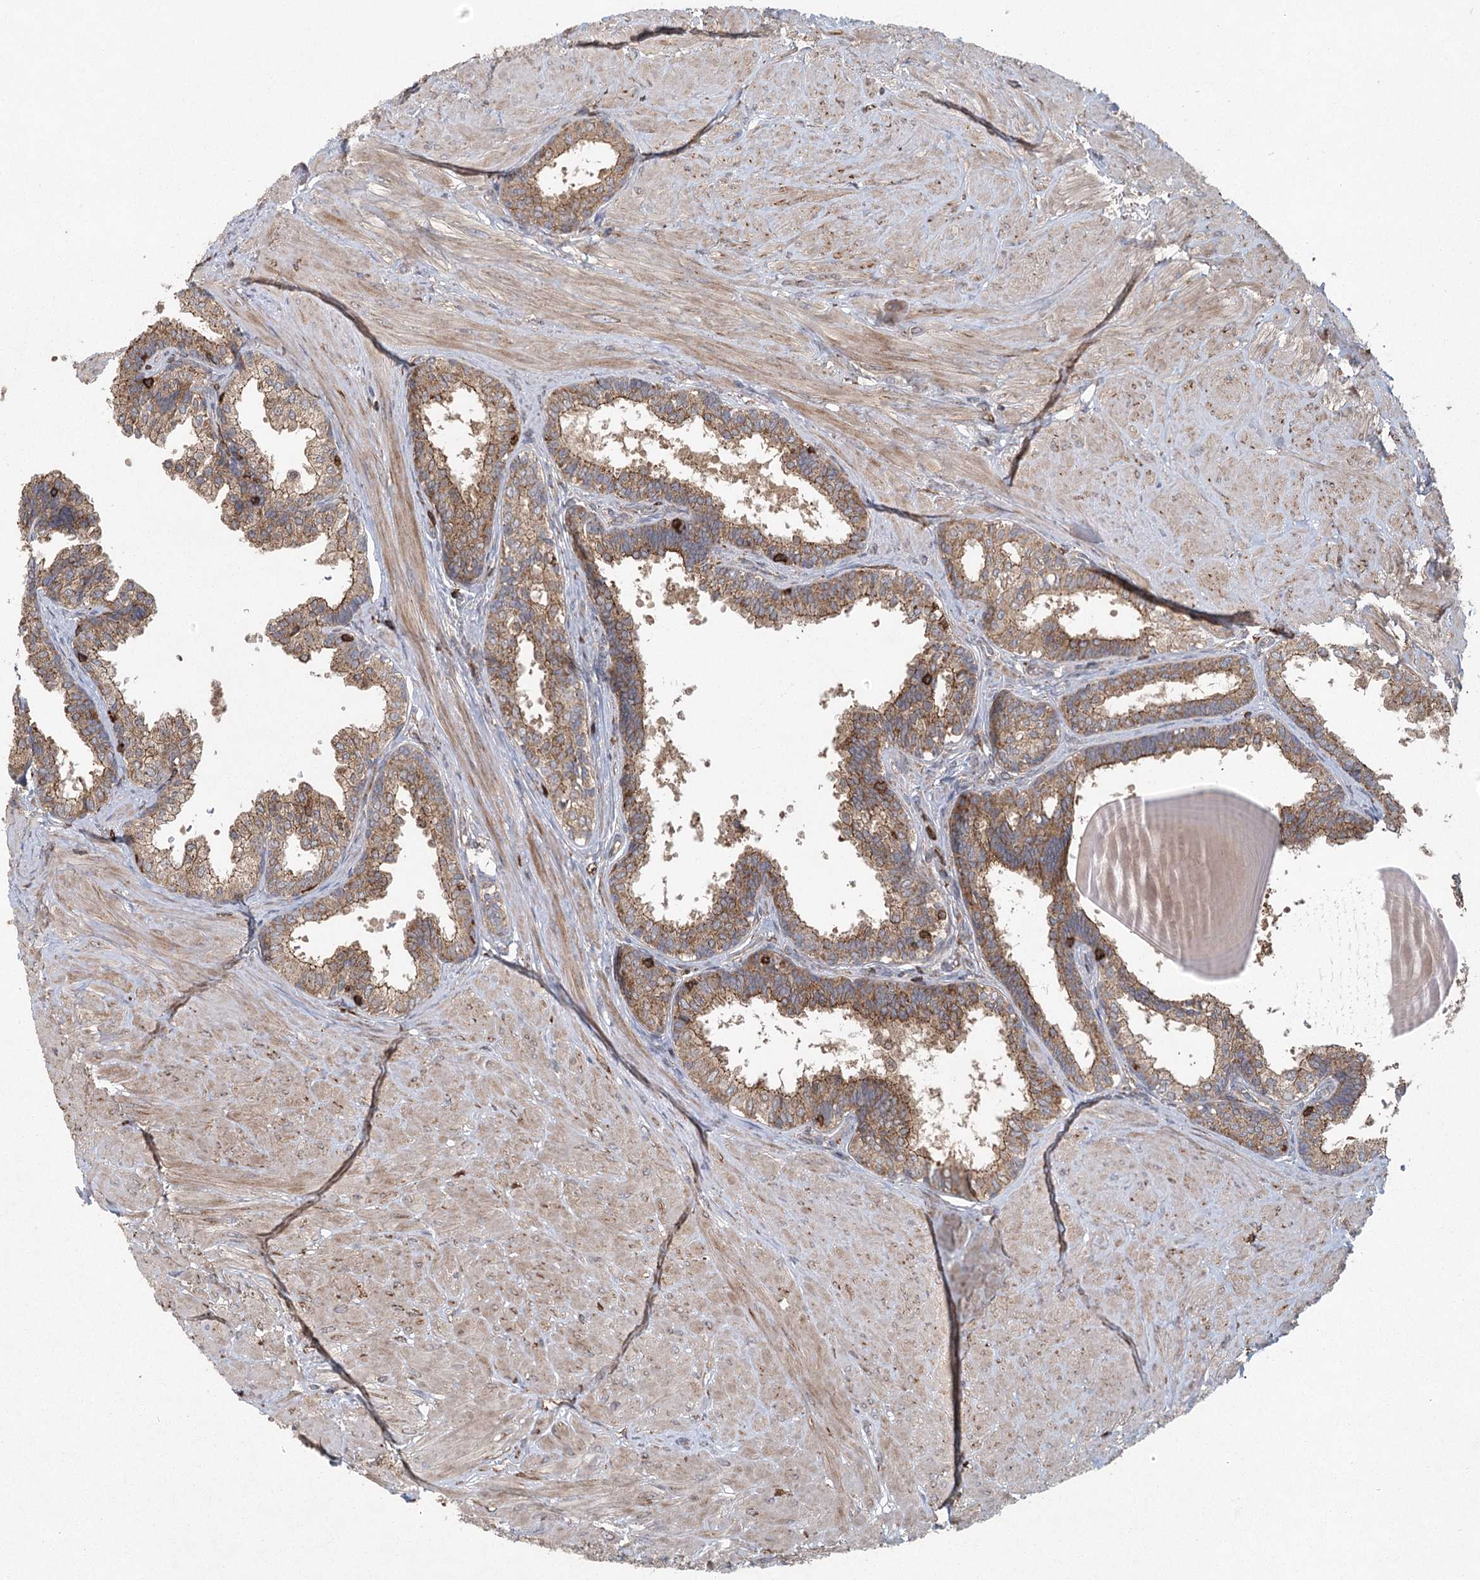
{"staining": {"intensity": "moderate", "quantity": ">75%", "location": "cytoplasmic/membranous"}, "tissue": "prostate", "cell_type": "Glandular cells", "image_type": "normal", "snomed": [{"axis": "morphology", "description": "Normal tissue, NOS"}, {"axis": "topography", "description": "Prostate"}], "caption": "Immunohistochemistry (IHC) histopathology image of unremarkable prostate: human prostate stained using immunohistochemistry reveals medium levels of moderate protein expression localized specifically in the cytoplasmic/membranous of glandular cells, appearing as a cytoplasmic/membranous brown color.", "gene": "PLEKHA7", "patient": {"sex": "male", "age": 48}}